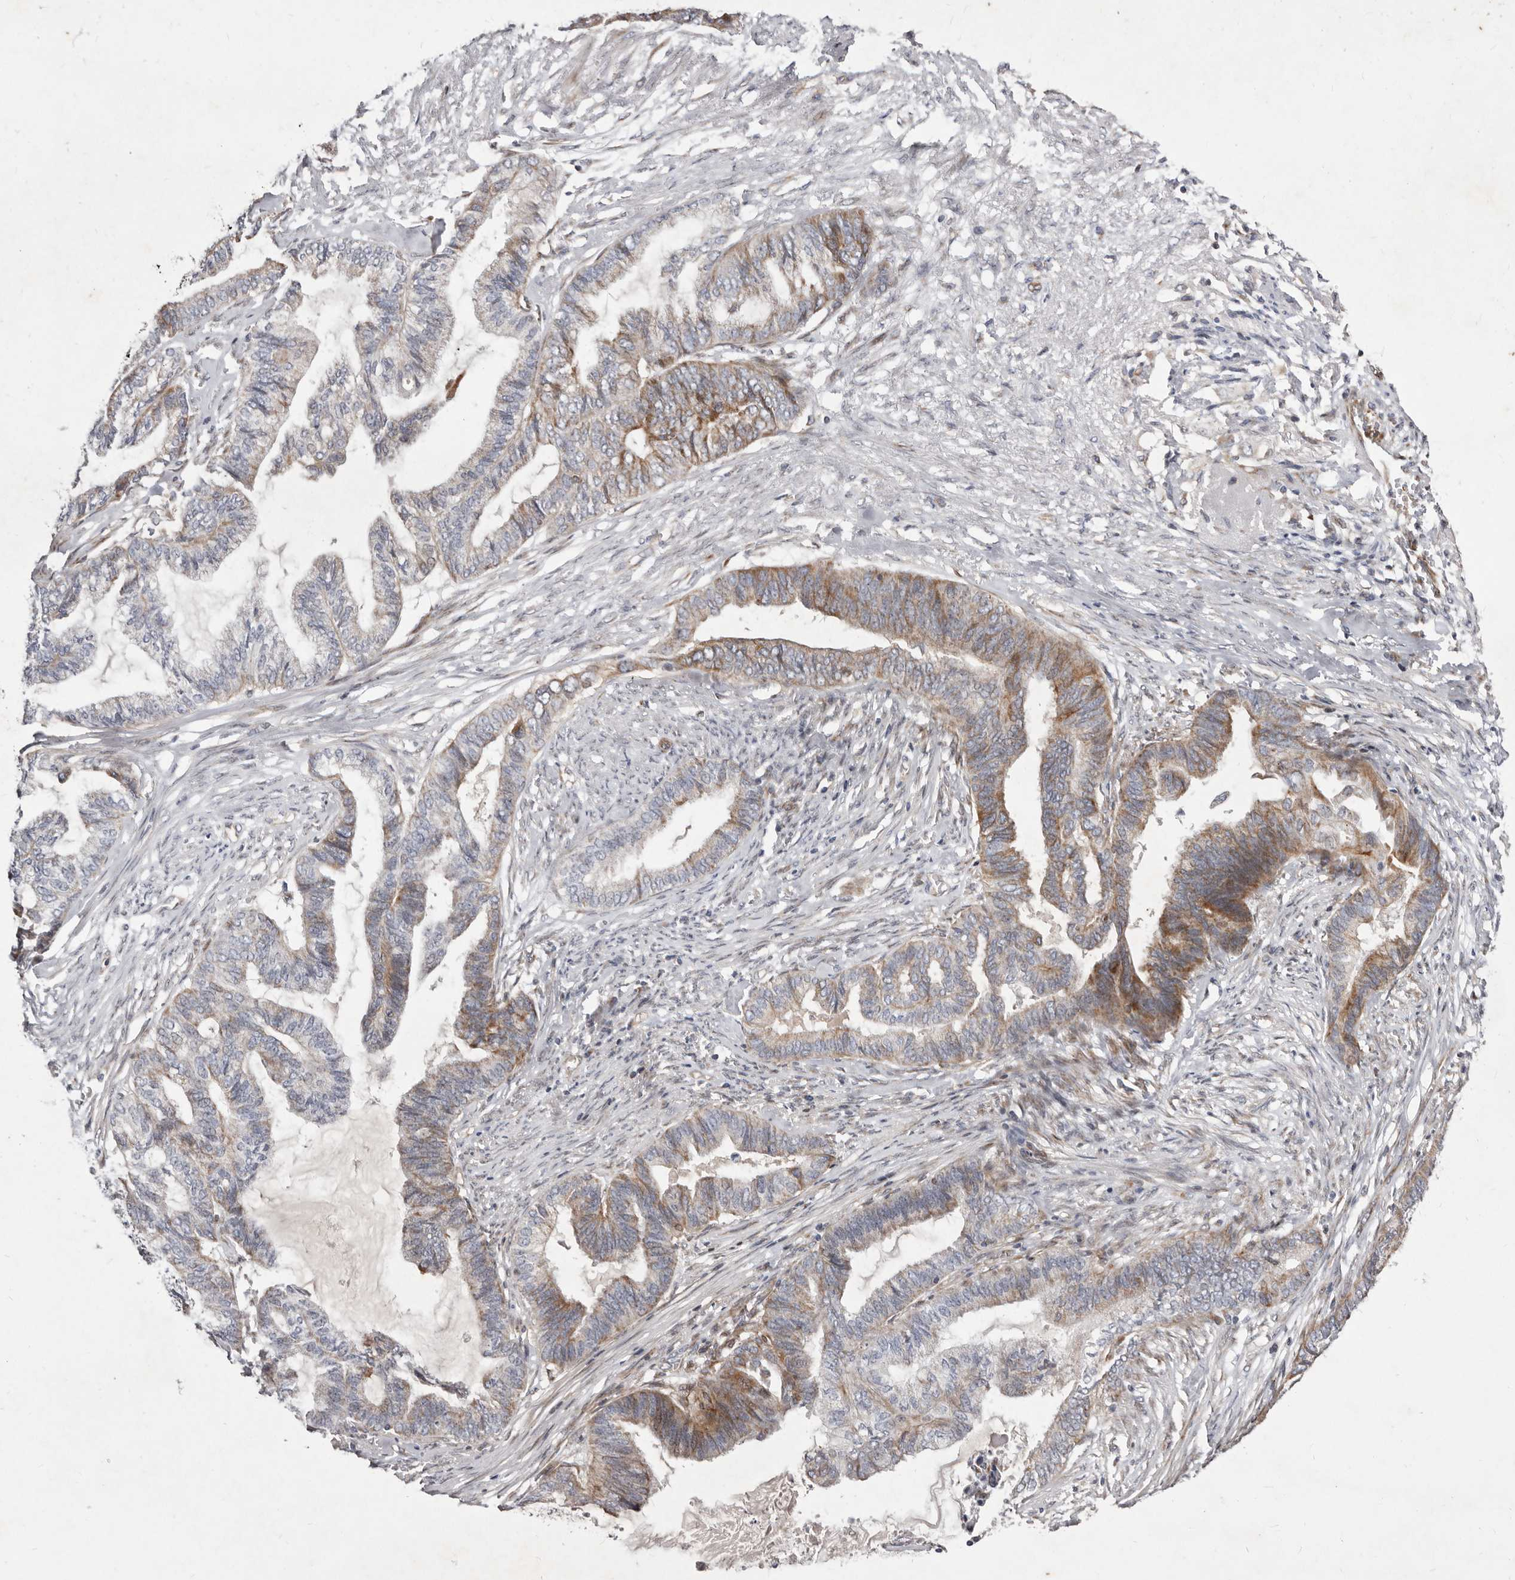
{"staining": {"intensity": "moderate", "quantity": "25%-75%", "location": "cytoplasmic/membranous"}, "tissue": "endometrial cancer", "cell_type": "Tumor cells", "image_type": "cancer", "snomed": [{"axis": "morphology", "description": "Adenocarcinoma, NOS"}, {"axis": "topography", "description": "Endometrium"}], "caption": "Moderate cytoplasmic/membranous positivity is appreciated in approximately 25%-75% of tumor cells in endometrial adenocarcinoma.", "gene": "TIMM17B", "patient": {"sex": "female", "age": 86}}